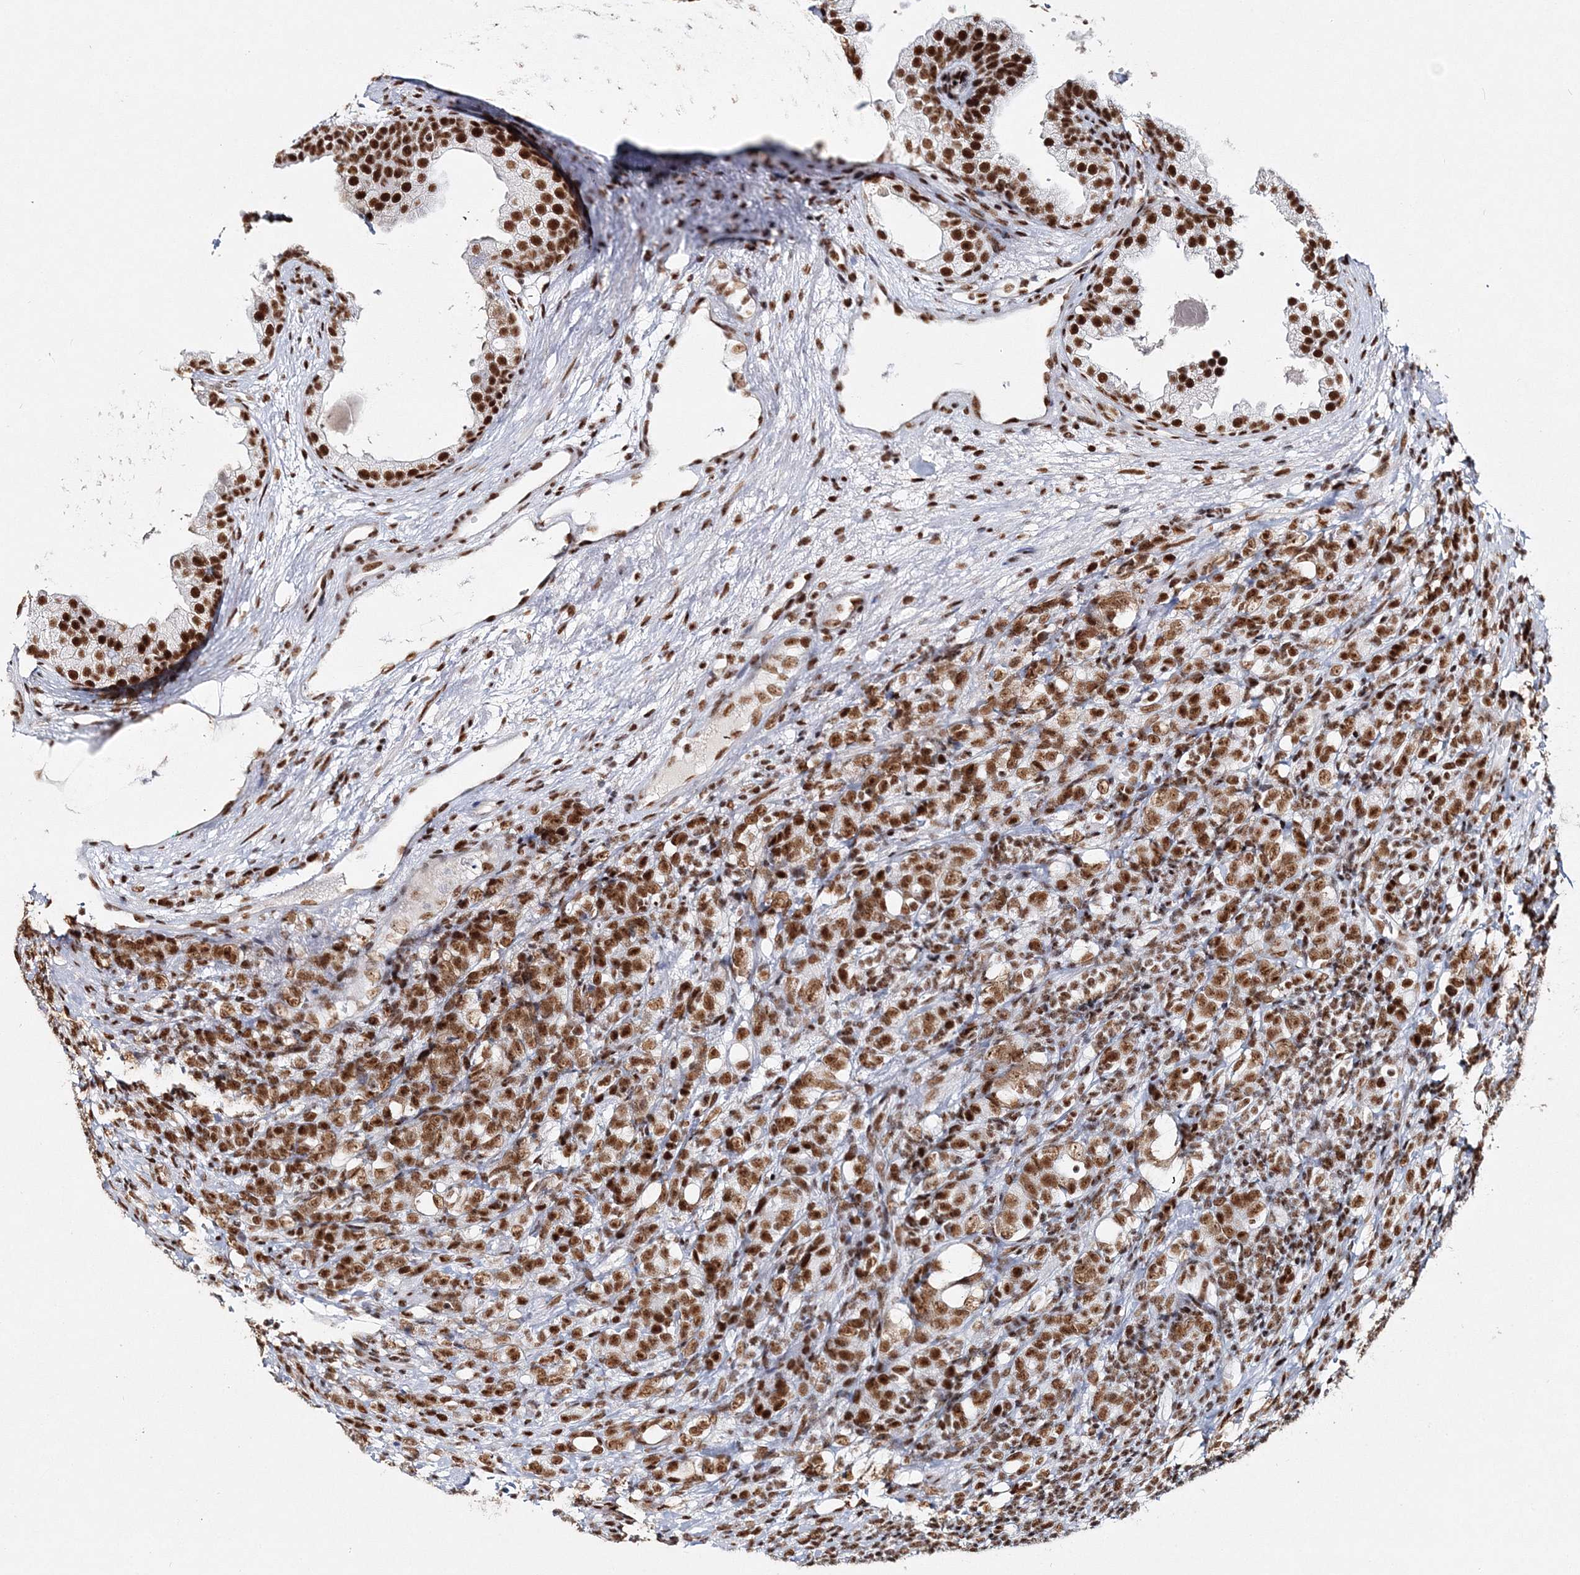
{"staining": {"intensity": "moderate", "quantity": ">75%", "location": "nuclear"}, "tissue": "prostate cancer", "cell_type": "Tumor cells", "image_type": "cancer", "snomed": [{"axis": "morphology", "description": "Adenocarcinoma, High grade"}, {"axis": "topography", "description": "Prostate"}], "caption": "Protein staining reveals moderate nuclear positivity in about >75% of tumor cells in prostate cancer.", "gene": "QRICH1", "patient": {"sex": "male", "age": 62}}